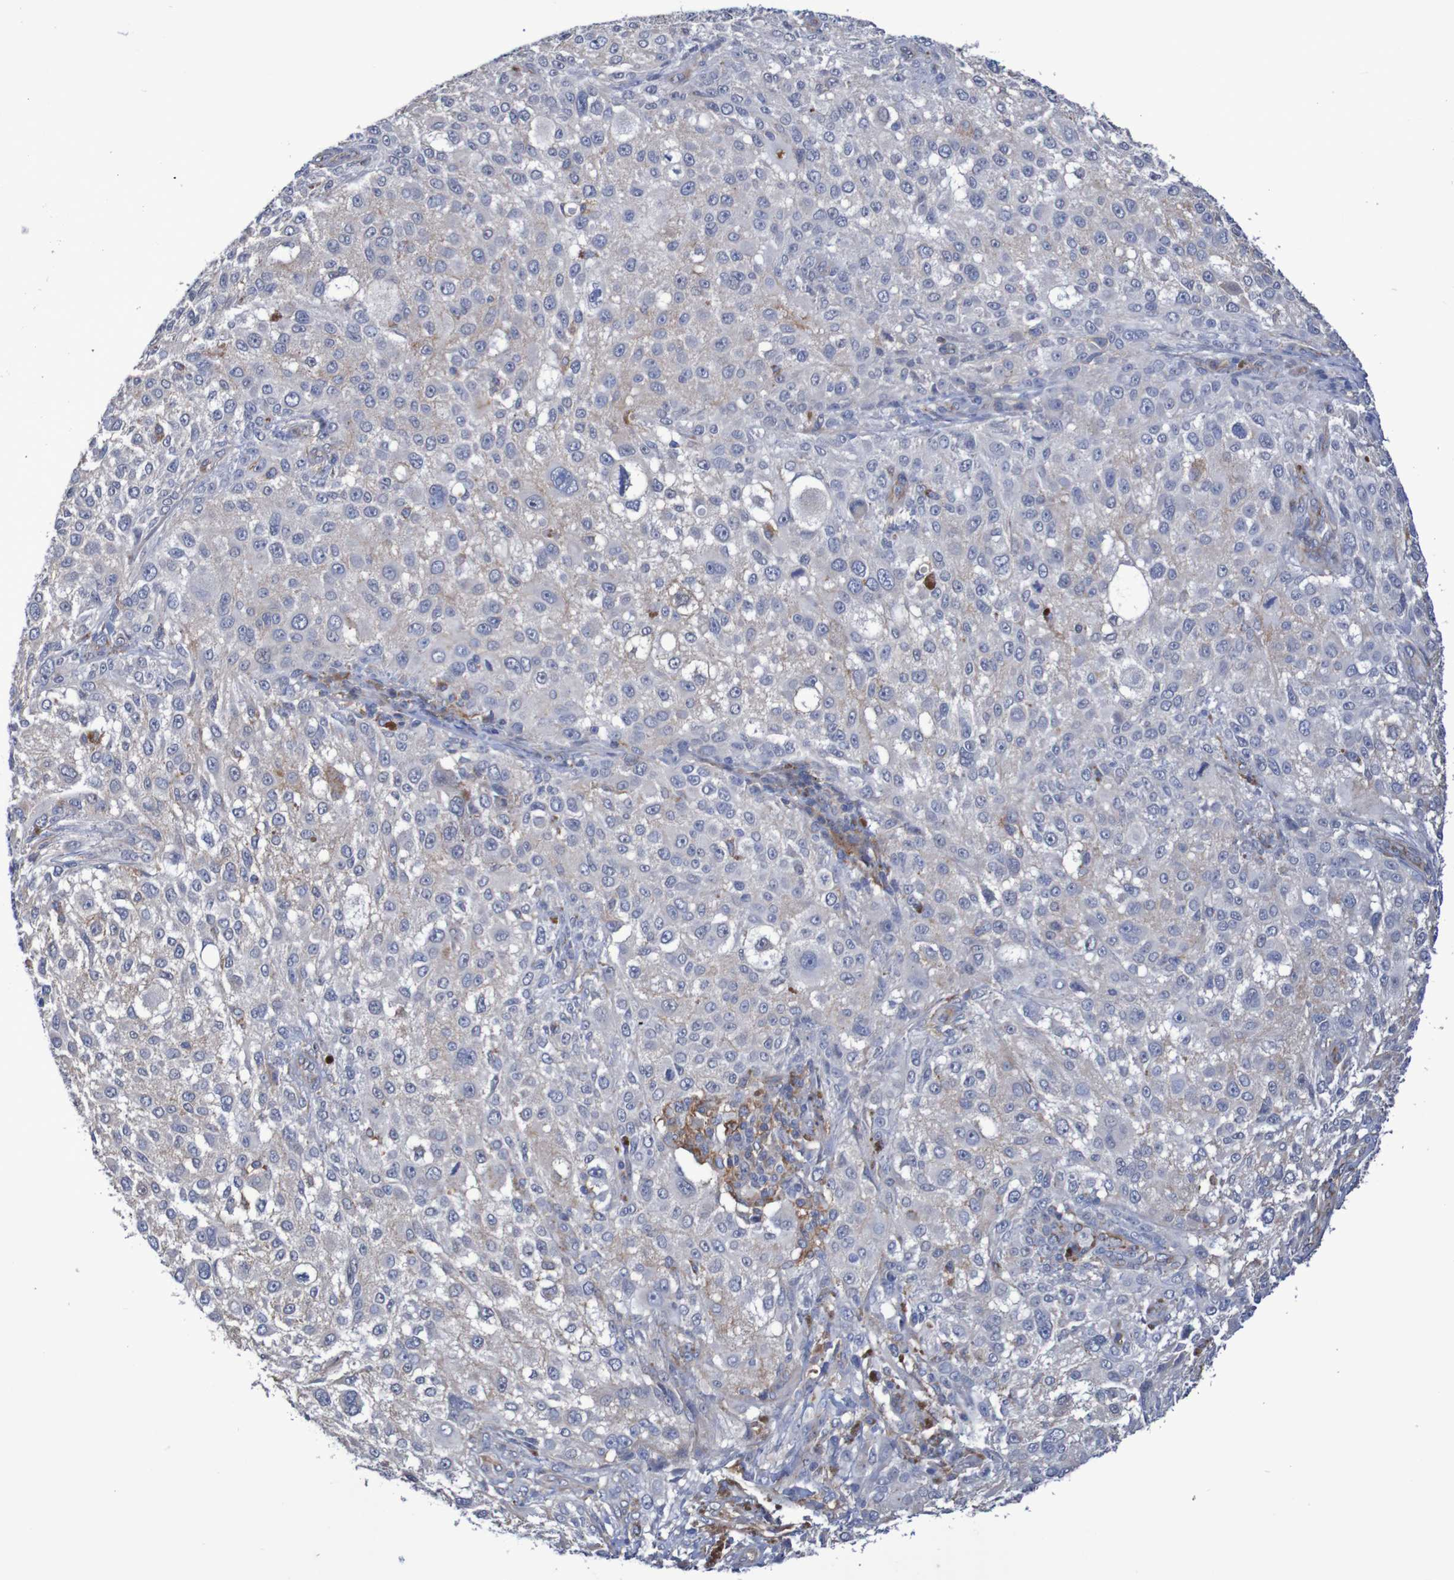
{"staining": {"intensity": "negative", "quantity": "none", "location": "none"}, "tissue": "melanoma", "cell_type": "Tumor cells", "image_type": "cancer", "snomed": [{"axis": "morphology", "description": "Necrosis, NOS"}, {"axis": "morphology", "description": "Malignant melanoma, NOS"}, {"axis": "topography", "description": "Skin"}], "caption": "DAB immunohistochemical staining of melanoma shows no significant expression in tumor cells. (DAB IHC visualized using brightfield microscopy, high magnification).", "gene": "NECTIN2", "patient": {"sex": "female", "age": 87}}